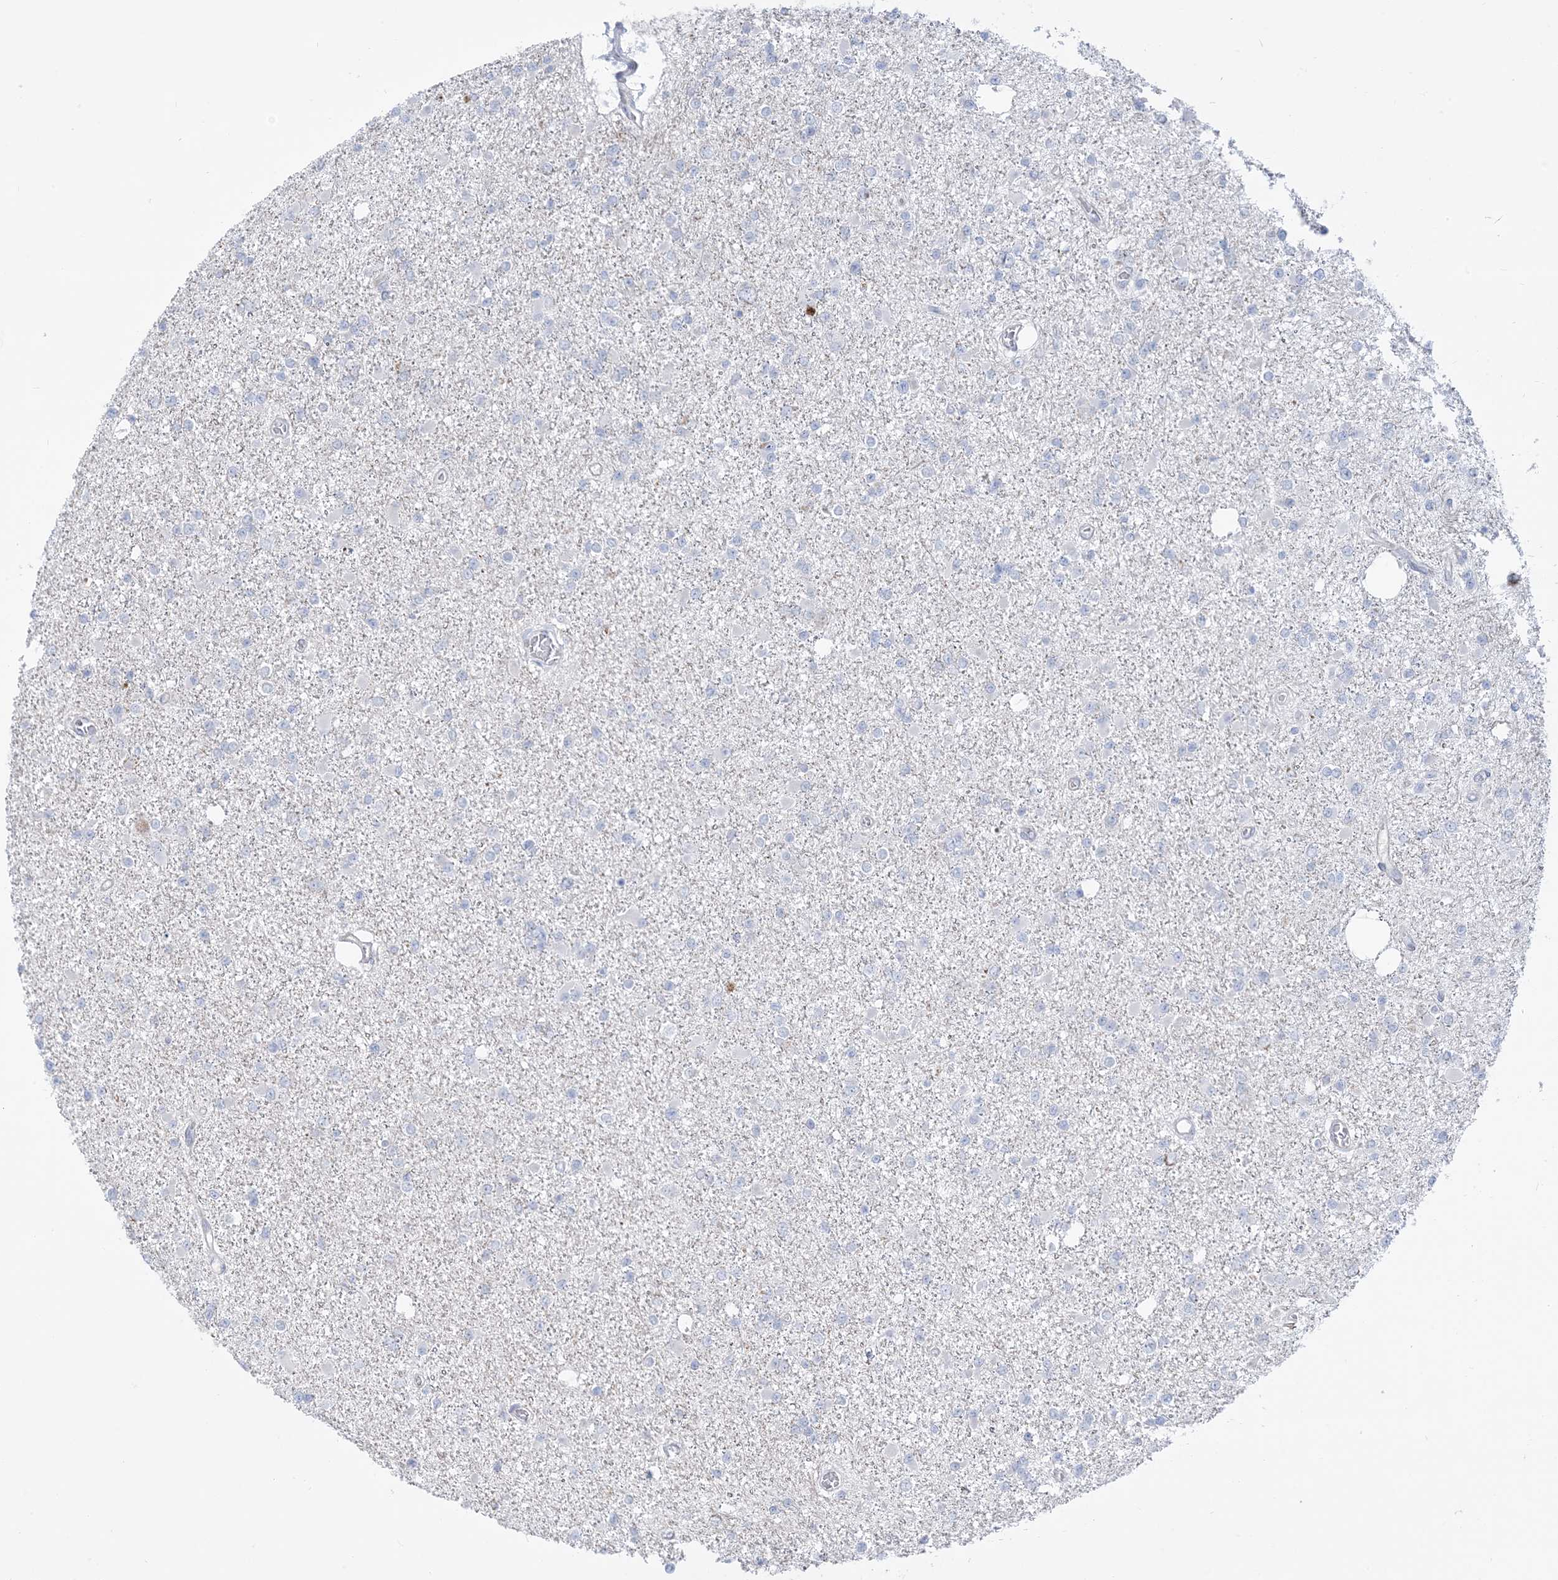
{"staining": {"intensity": "negative", "quantity": "none", "location": "none"}, "tissue": "glioma", "cell_type": "Tumor cells", "image_type": "cancer", "snomed": [{"axis": "morphology", "description": "Glioma, malignant, Low grade"}, {"axis": "topography", "description": "Brain"}], "caption": "Immunohistochemistry micrograph of neoplastic tissue: glioma stained with DAB (3,3'-diaminobenzidine) reveals no significant protein positivity in tumor cells.", "gene": "CASP4", "patient": {"sex": "female", "age": 22}}